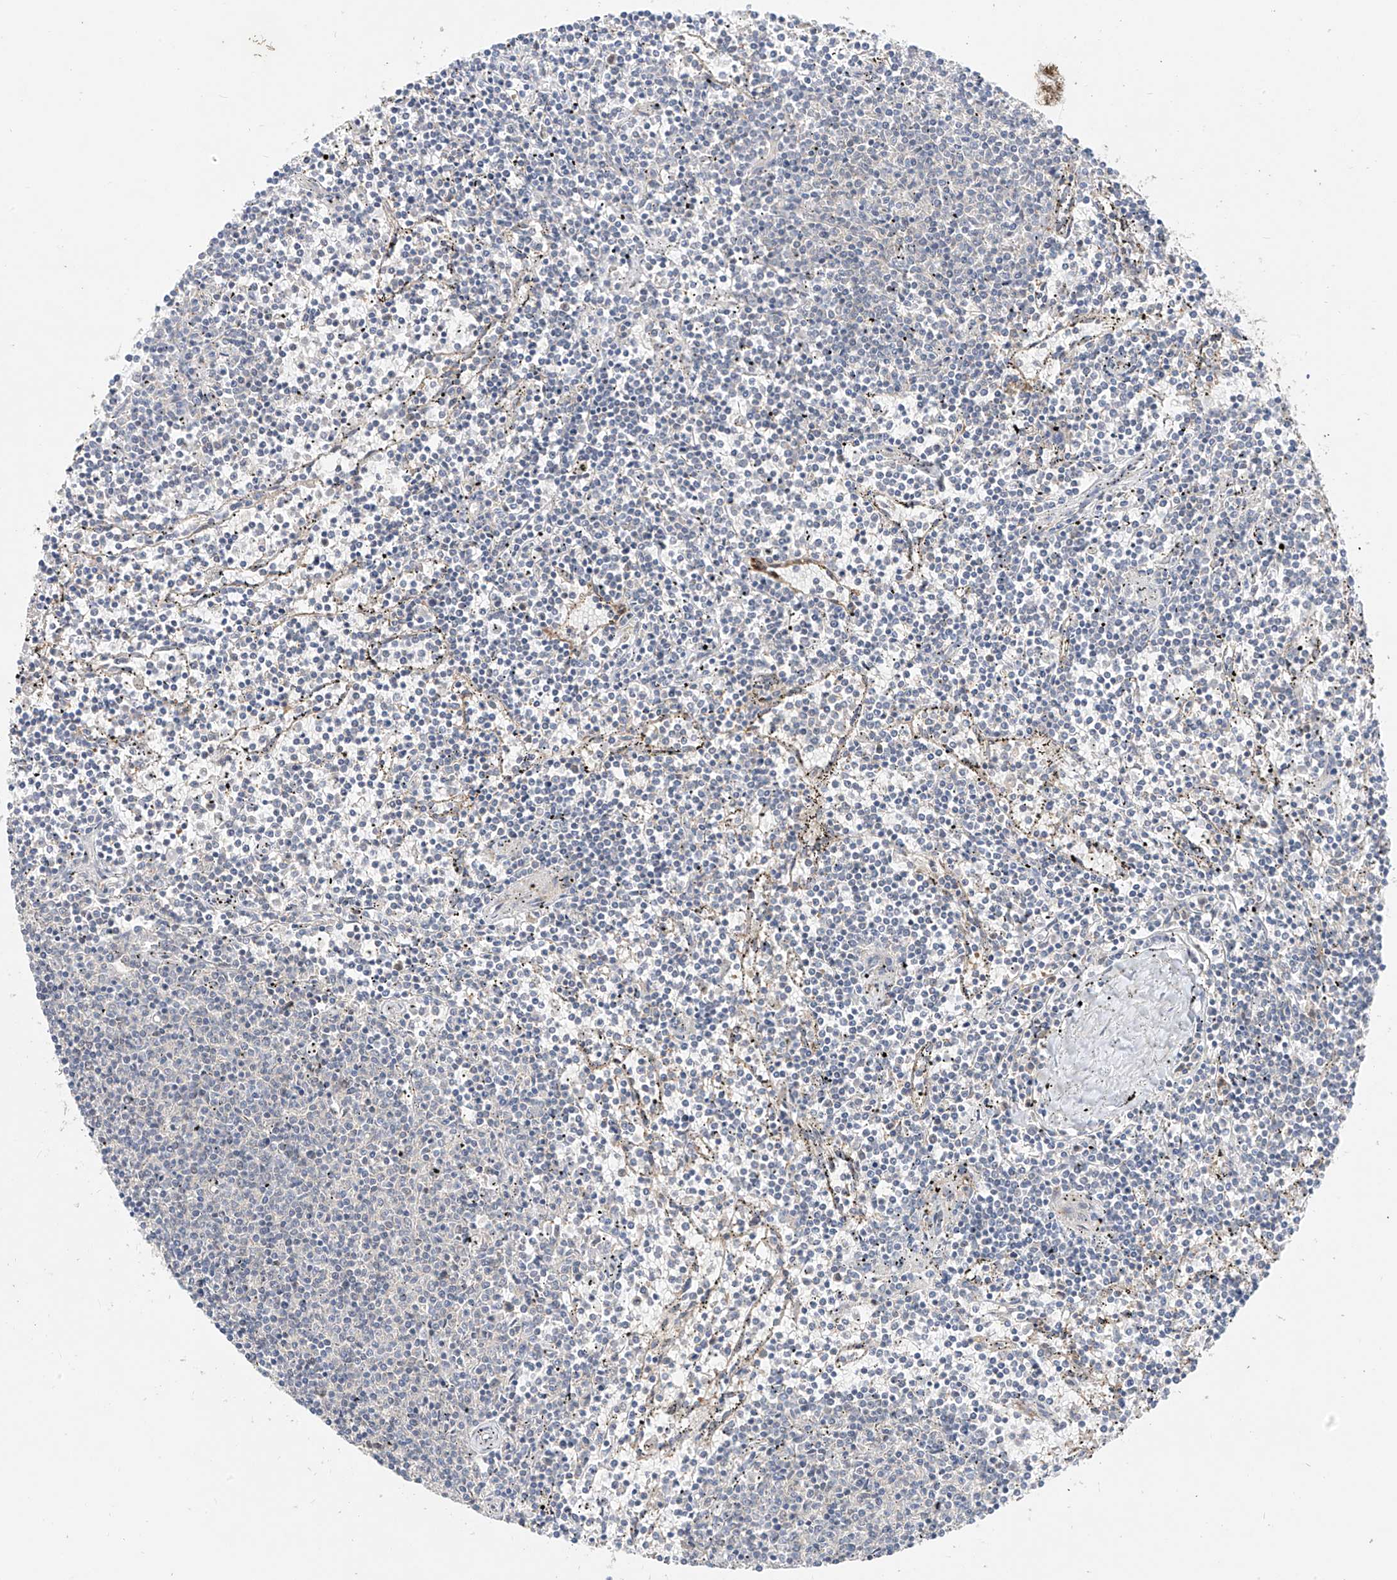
{"staining": {"intensity": "negative", "quantity": "none", "location": "none"}, "tissue": "lymphoma", "cell_type": "Tumor cells", "image_type": "cancer", "snomed": [{"axis": "morphology", "description": "Malignant lymphoma, non-Hodgkin's type, Low grade"}, {"axis": "topography", "description": "Spleen"}], "caption": "There is no significant expression in tumor cells of low-grade malignant lymphoma, non-Hodgkin's type.", "gene": "MRTFA", "patient": {"sex": "female", "age": 50}}